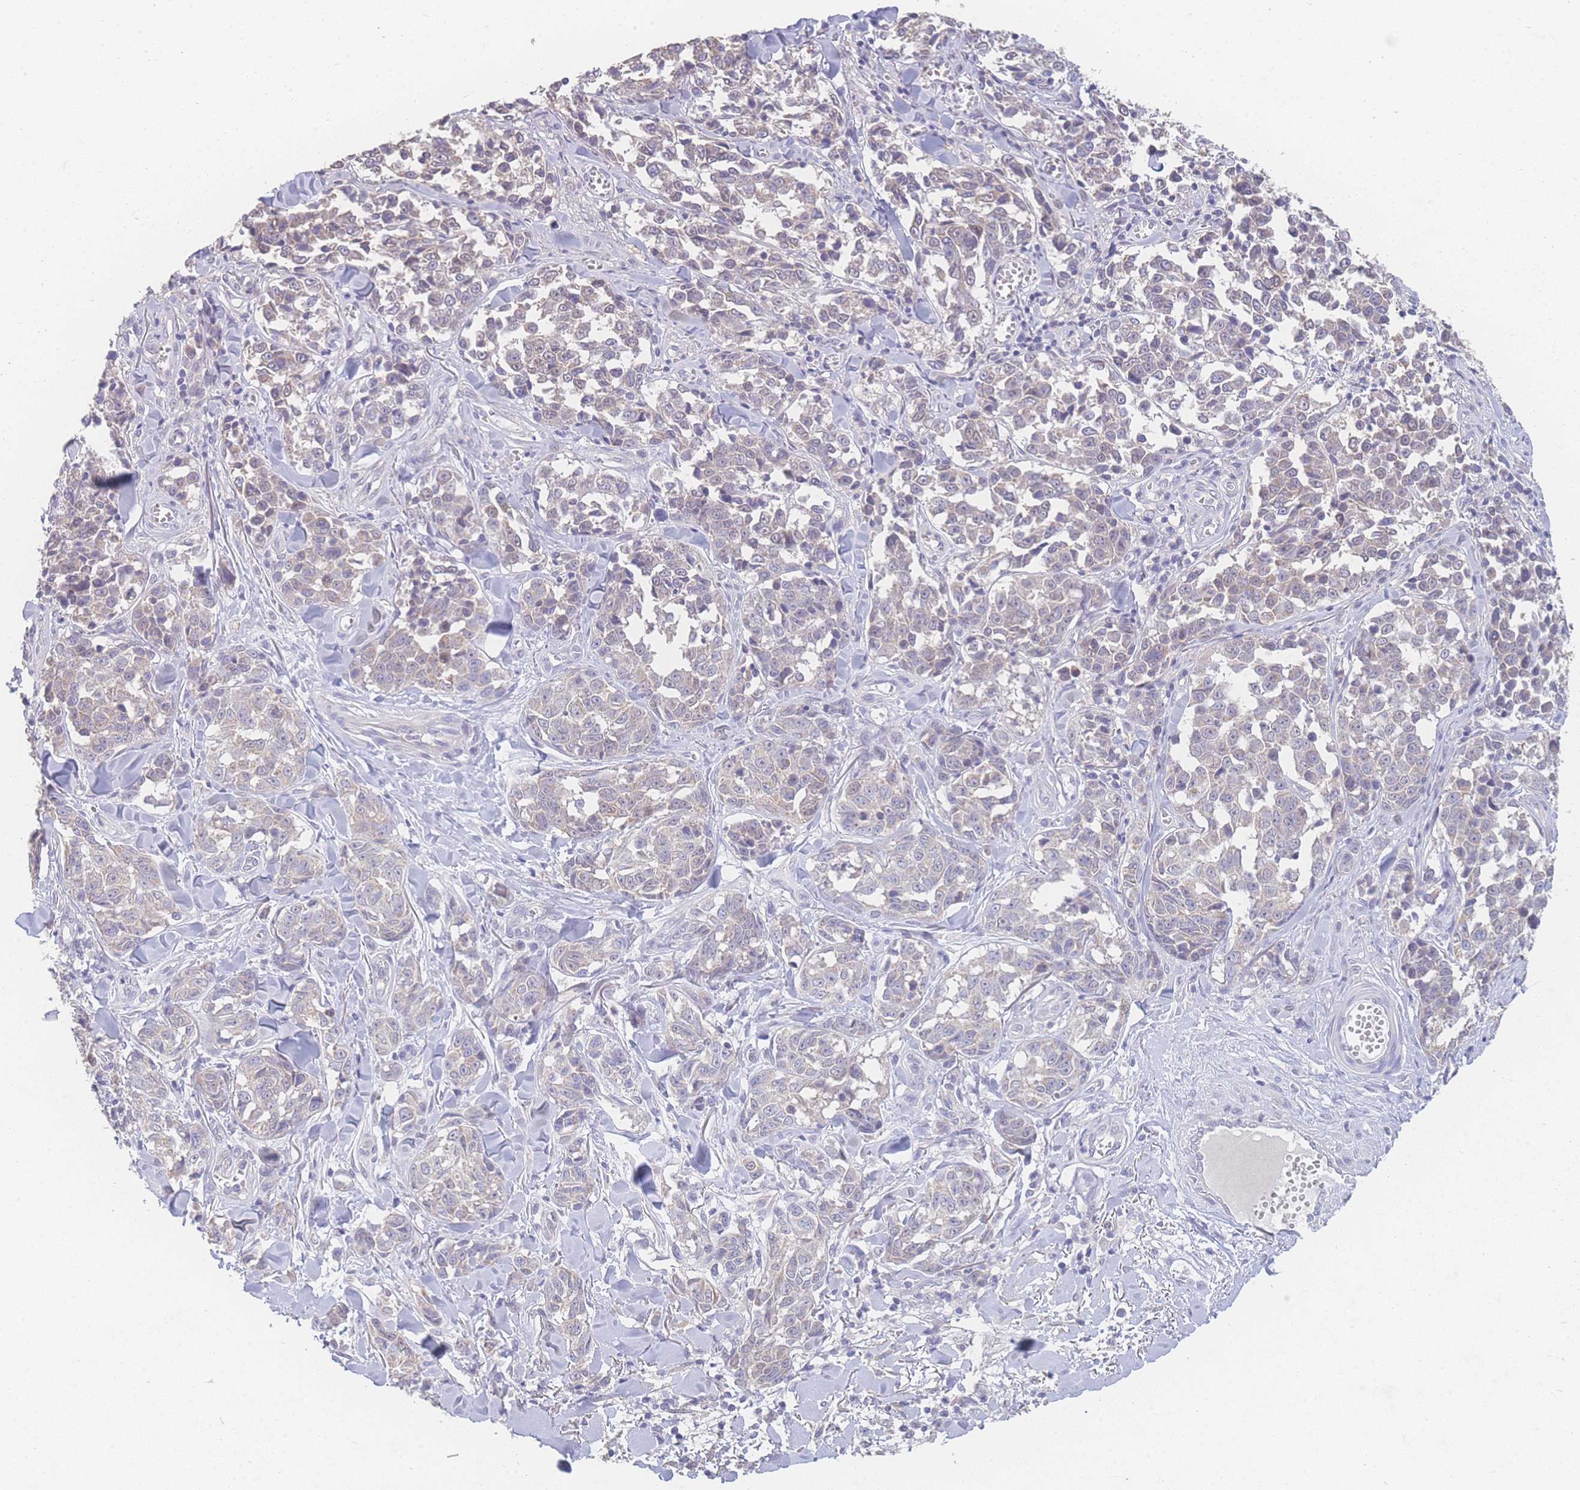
{"staining": {"intensity": "weak", "quantity": "<25%", "location": "cytoplasmic/membranous"}, "tissue": "melanoma", "cell_type": "Tumor cells", "image_type": "cancer", "snomed": [{"axis": "morphology", "description": "Malignant melanoma, NOS"}, {"axis": "topography", "description": "Skin"}], "caption": "Tumor cells show no significant expression in malignant melanoma.", "gene": "GIPR", "patient": {"sex": "female", "age": 64}}